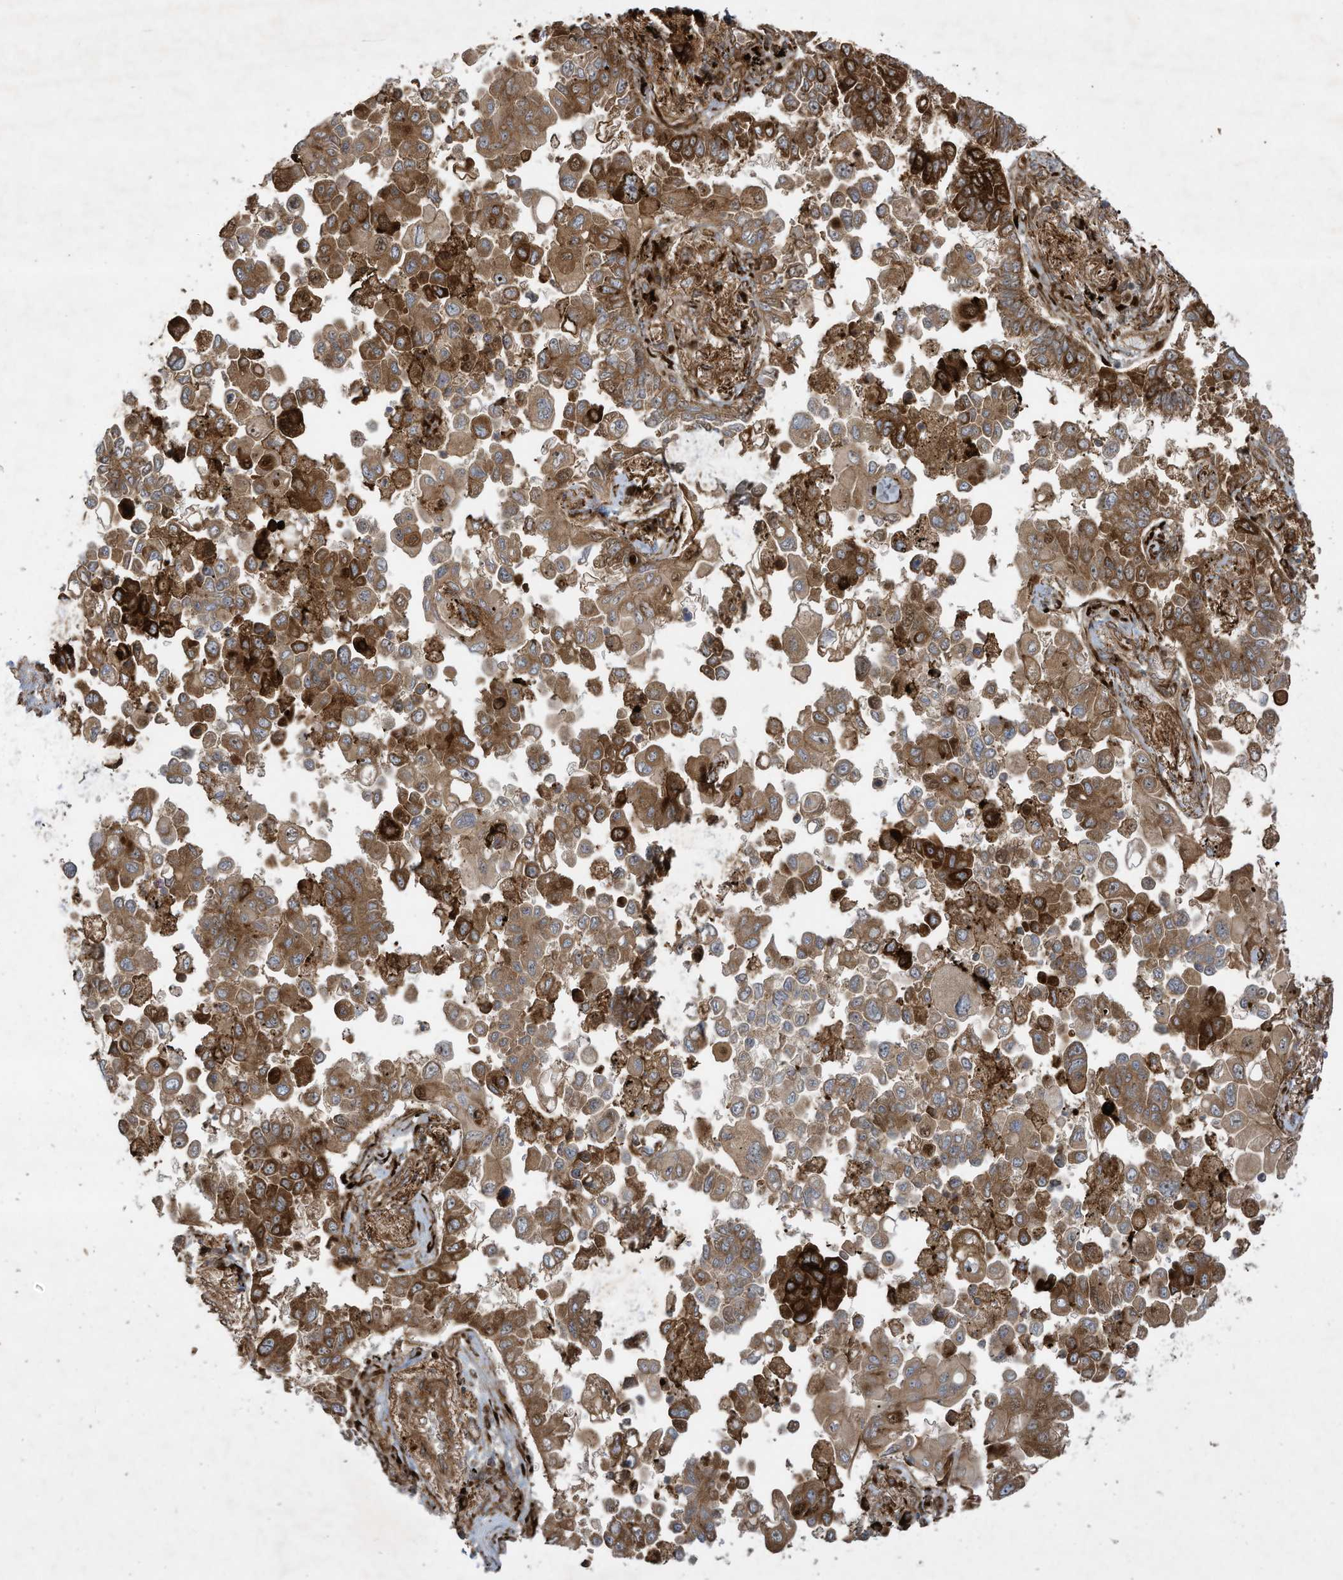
{"staining": {"intensity": "moderate", "quantity": ">75%", "location": "cytoplasmic/membranous"}, "tissue": "lung cancer", "cell_type": "Tumor cells", "image_type": "cancer", "snomed": [{"axis": "morphology", "description": "Adenocarcinoma, NOS"}, {"axis": "topography", "description": "Lung"}], "caption": "The immunohistochemical stain labels moderate cytoplasmic/membranous staining in tumor cells of adenocarcinoma (lung) tissue. (DAB (3,3'-diaminobenzidine) = brown stain, brightfield microscopy at high magnification).", "gene": "DDIT4", "patient": {"sex": "female", "age": 67}}